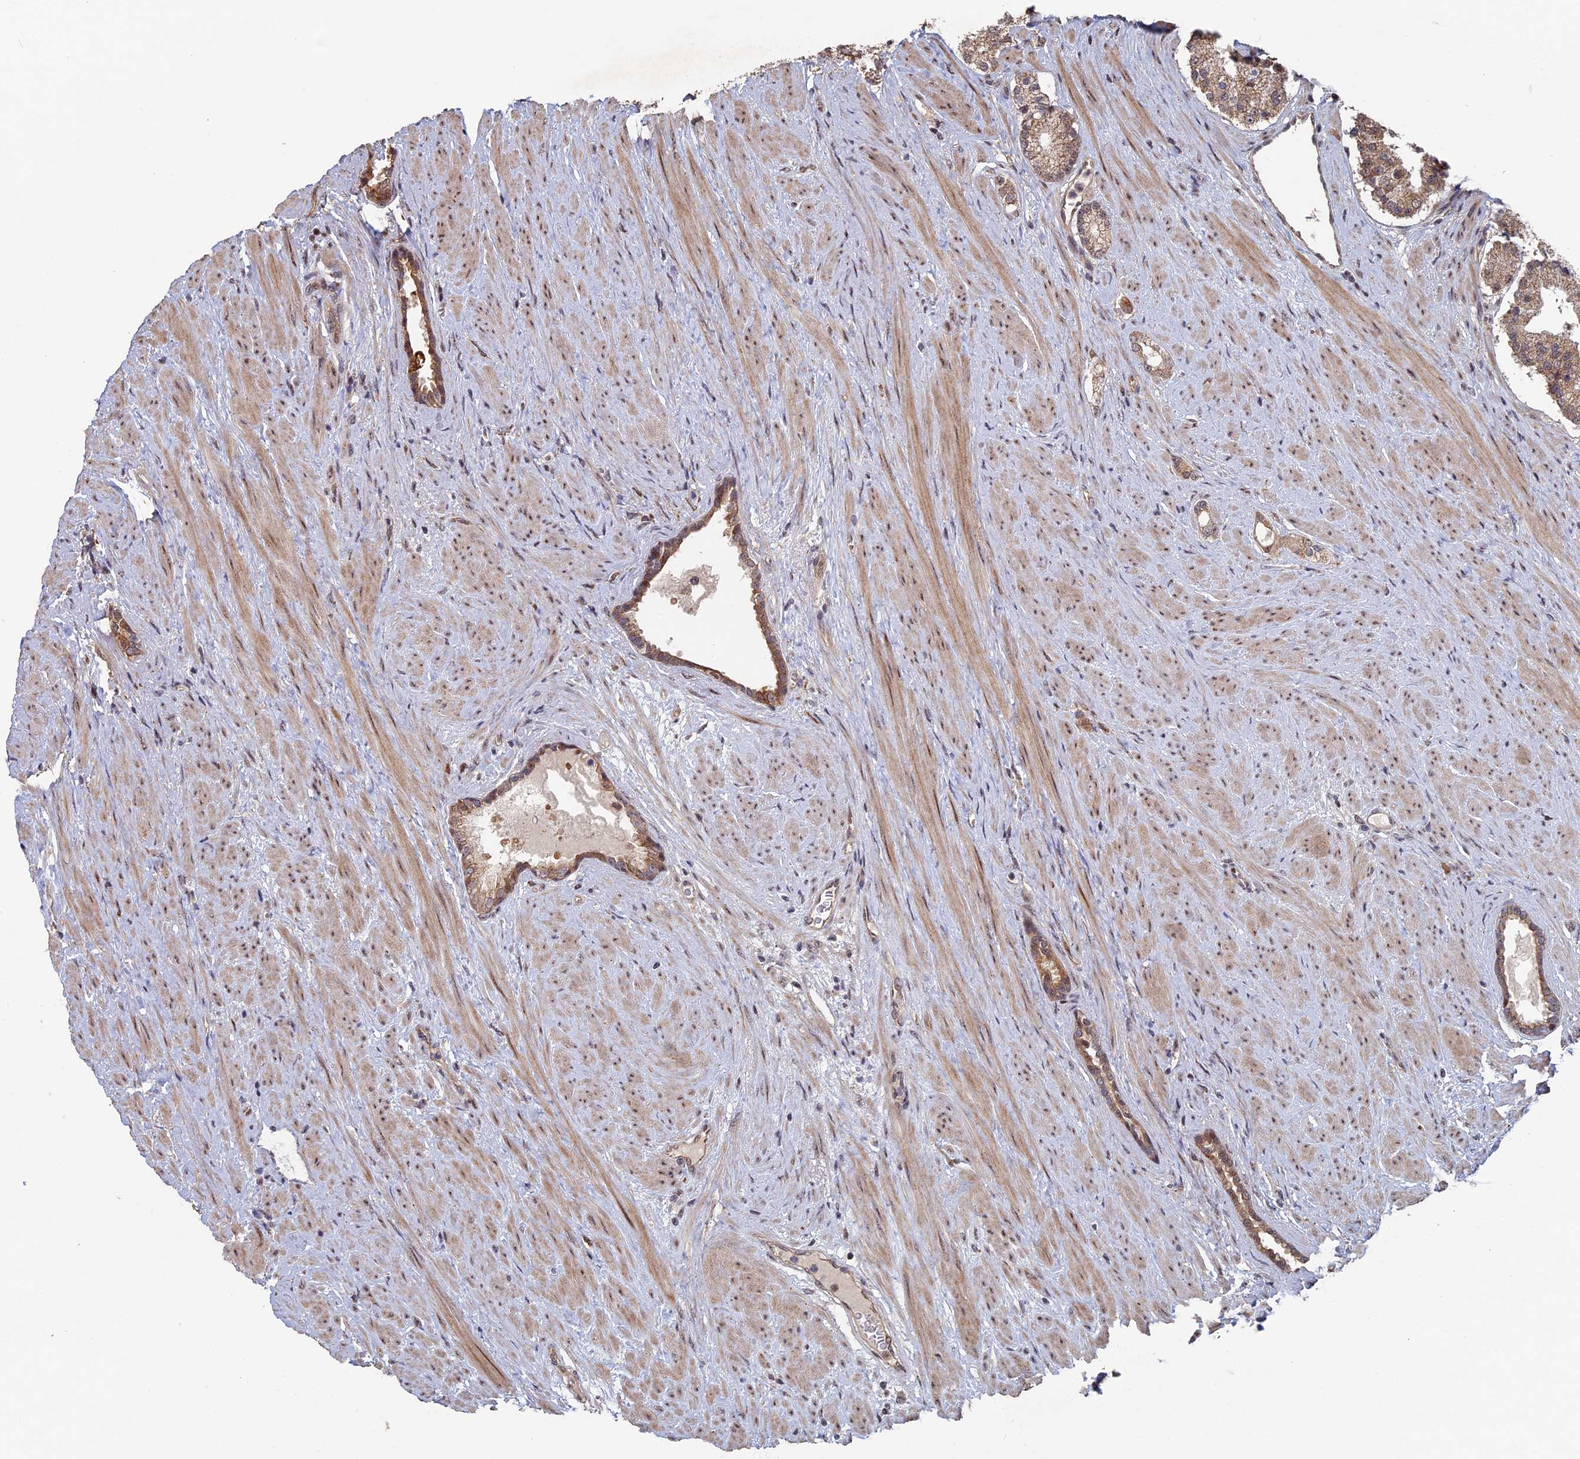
{"staining": {"intensity": "weak", "quantity": "25%-75%", "location": "cytoplasmic/membranous,nuclear"}, "tissue": "prostate cancer", "cell_type": "Tumor cells", "image_type": "cancer", "snomed": [{"axis": "morphology", "description": "Adenocarcinoma, Low grade"}, {"axis": "topography", "description": "Prostate"}], "caption": "Weak cytoplasmic/membranous and nuclear staining is seen in approximately 25%-75% of tumor cells in prostate cancer.", "gene": "KIAA1328", "patient": {"sex": "male", "age": 59}}